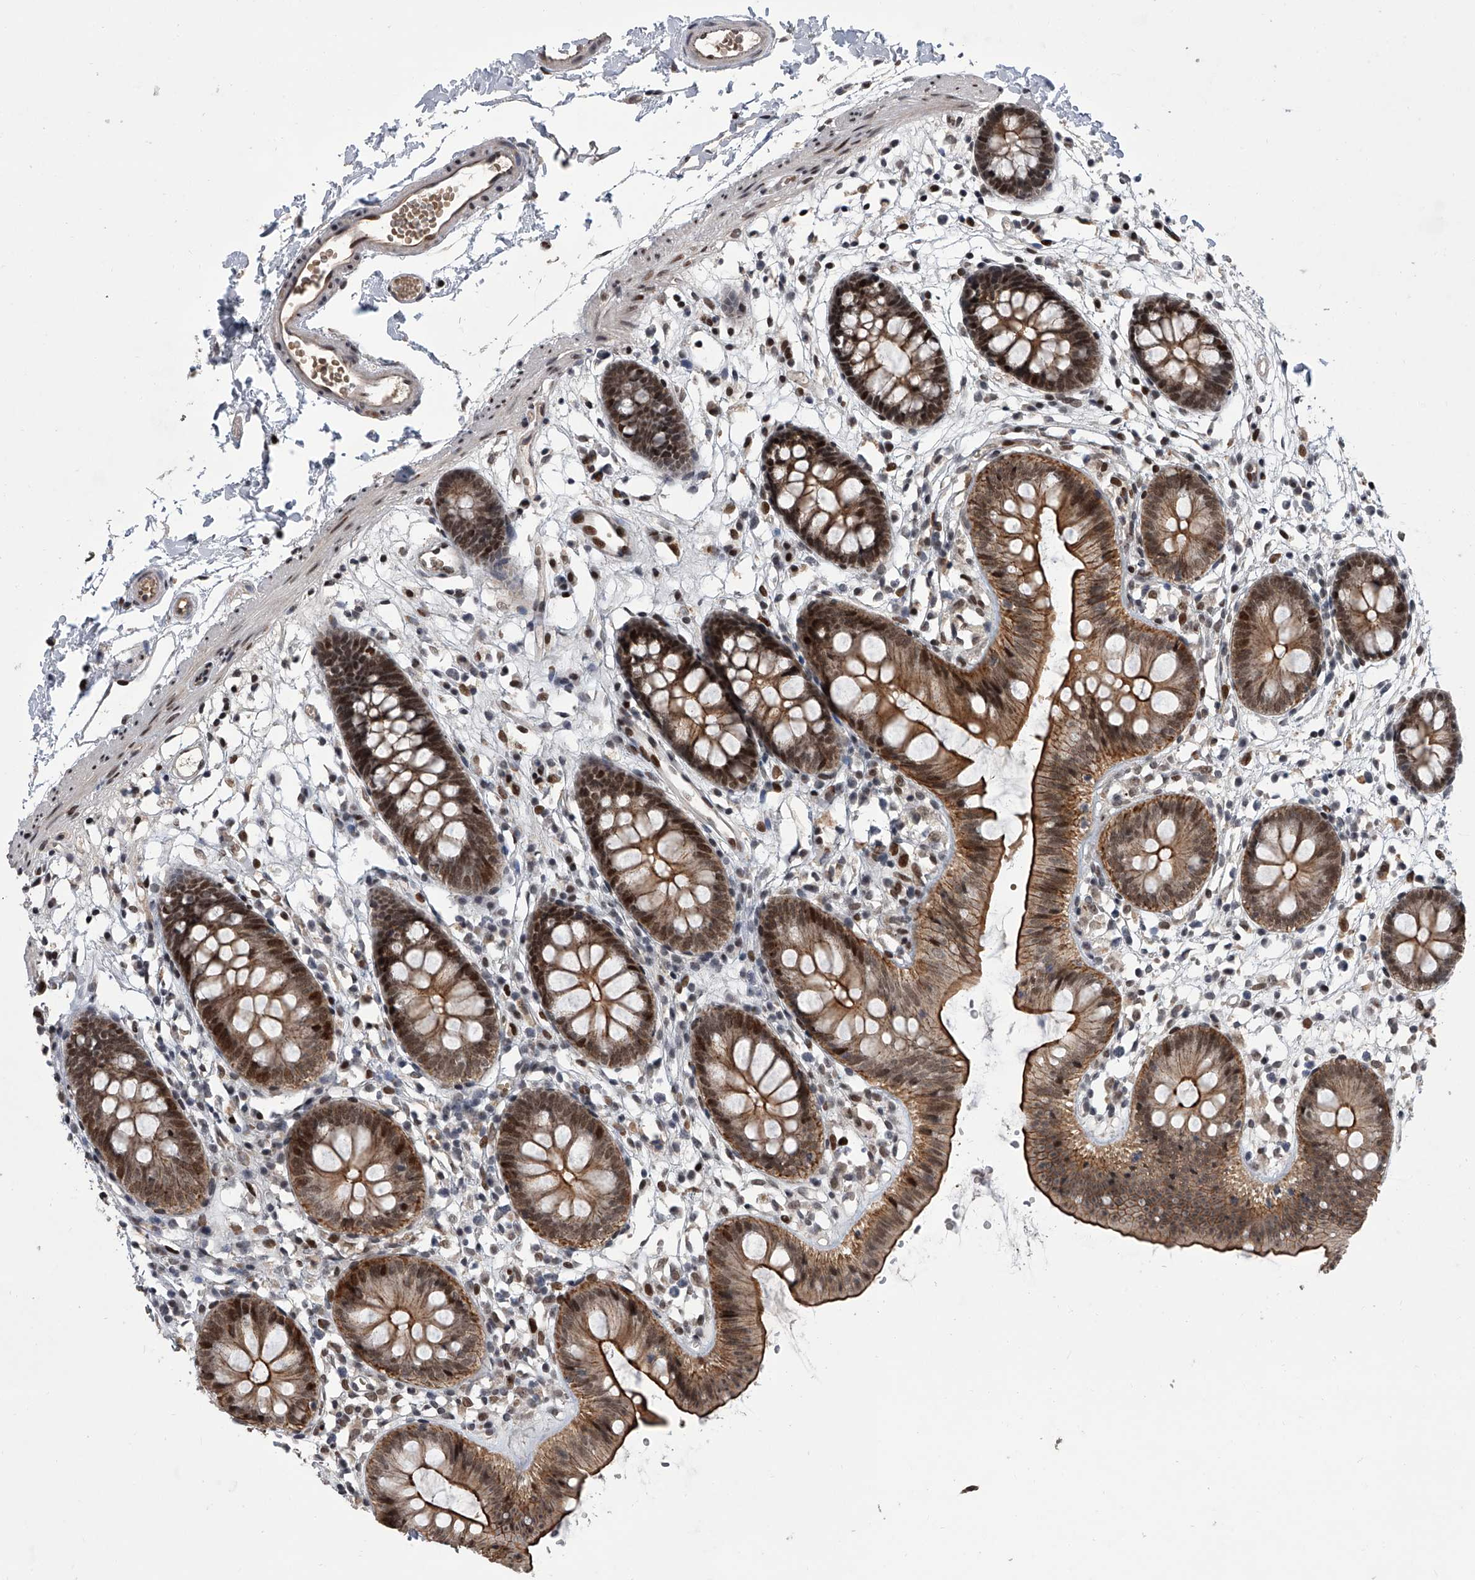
{"staining": {"intensity": "strong", "quantity": ">75%", "location": "nuclear"}, "tissue": "colon", "cell_type": "Endothelial cells", "image_type": "normal", "snomed": [{"axis": "morphology", "description": "Normal tissue, NOS"}, {"axis": "topography", "description": "Colon"}], "caption": "Immunohistochemical staining of normal colon reveals strong nuclear protein positivity in about >75% of endothelial cells.", "gene": "ZNF426", "patient": {"sex": "male", "age": 56}}